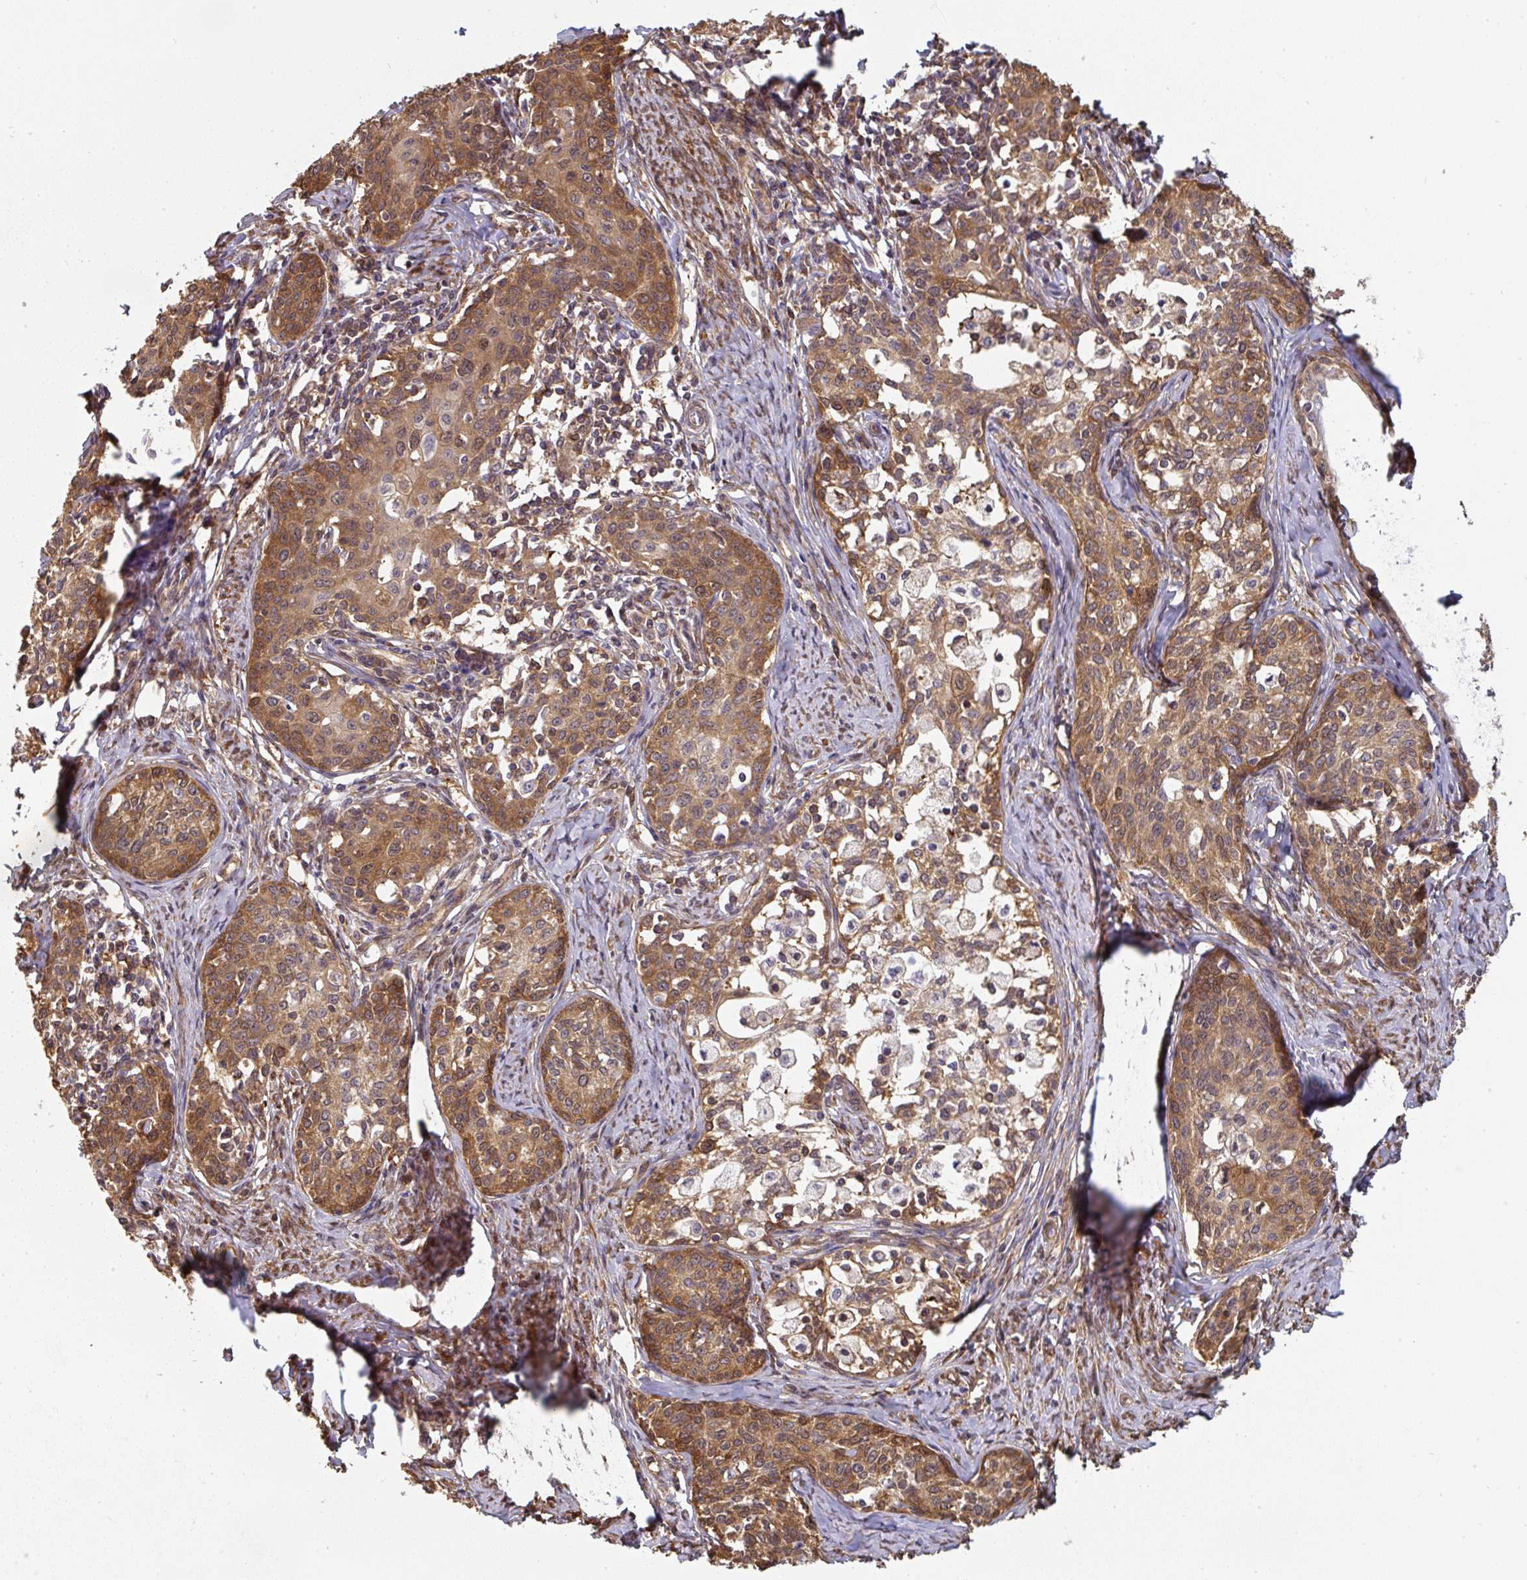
{"staining": {"intensity": "moderate", "quantity": ">75%", "location": "cytoplasmic/membranous"}, "tissue": "cervical cancer", "cell_type": "Tumor cells", "image_type": "cancer", "snomed": [{"axis": "morphology", "description": "Squamous cell carcinoma, NOS"}, {"axis": "morphology", "description": "Adenocarcinoma, NOS"}, {"axis": "topography", "description": "Cervix"}], "caption": "Immunohistochemistry (IHC) photomicrograph of human cervical cancer stained for a protein (brown), which exhibits medium levels of moderate cytoplasmic/membranous positivity in approximately >75% of tumor cells.", "gene": "ST13", "patient": {"sex": "female", "age": 52}}